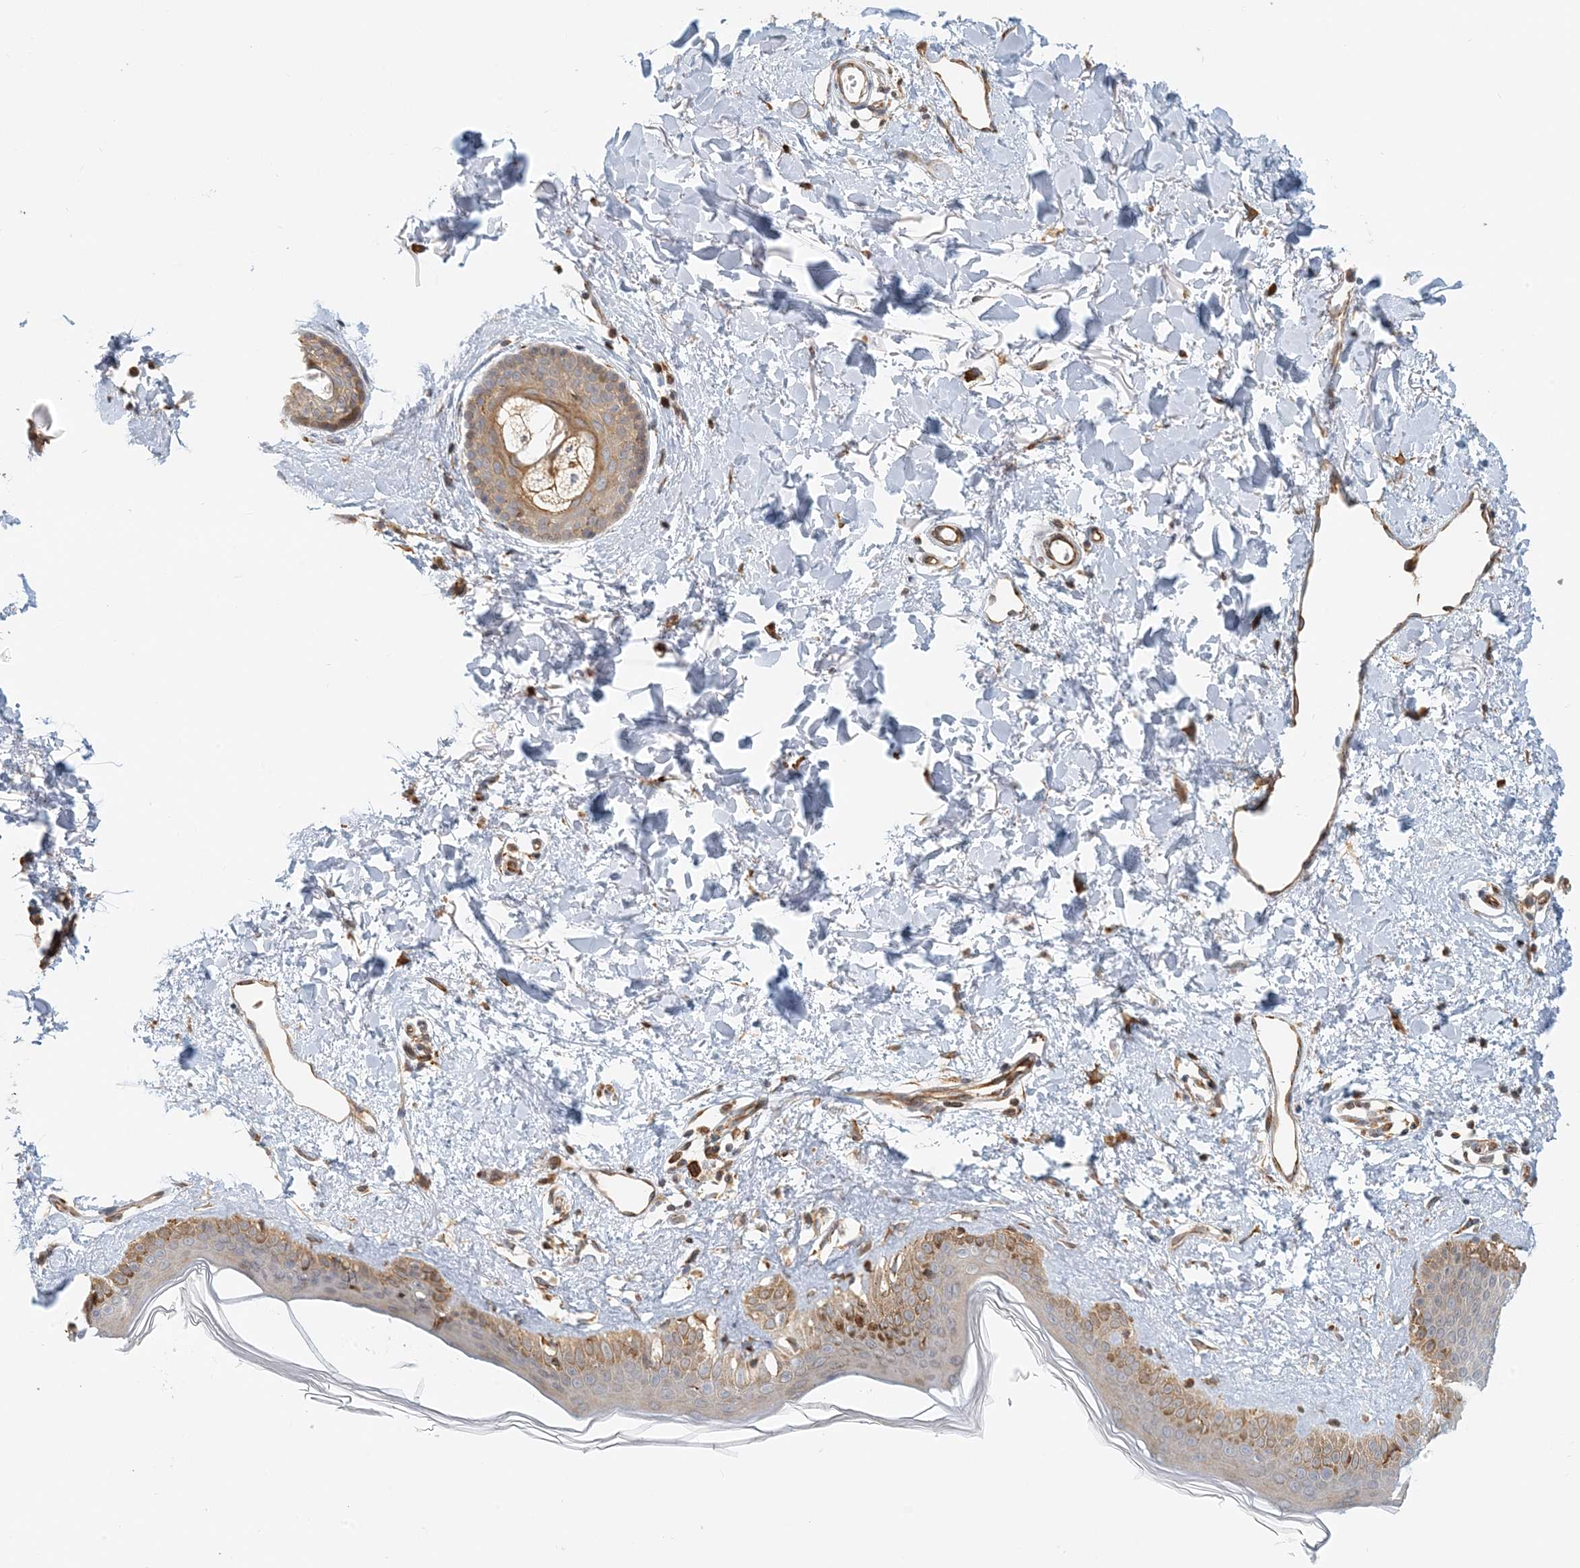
{"staining": {"intensity": "moderate", "quantity": ">75%", "location": "cytoplasmic/membranous"}, "tissue": "skin", "cell_type": "Fibroblasts", "image_type": "normal", "snomed": [{"axis": "morphology", "description": "Normal tissue, NOS"}, {"axis": "topography", "description": "Skin"}], "caption": "IHC histopathology image of benign human skin stained for a protein (brown), which shows medium levels of moderate cytoplasmic/membranous positivity in approximately >75% of fibroblasts.", "gene": "HNMT", "patient": {"sex": "female", "age": 58}}